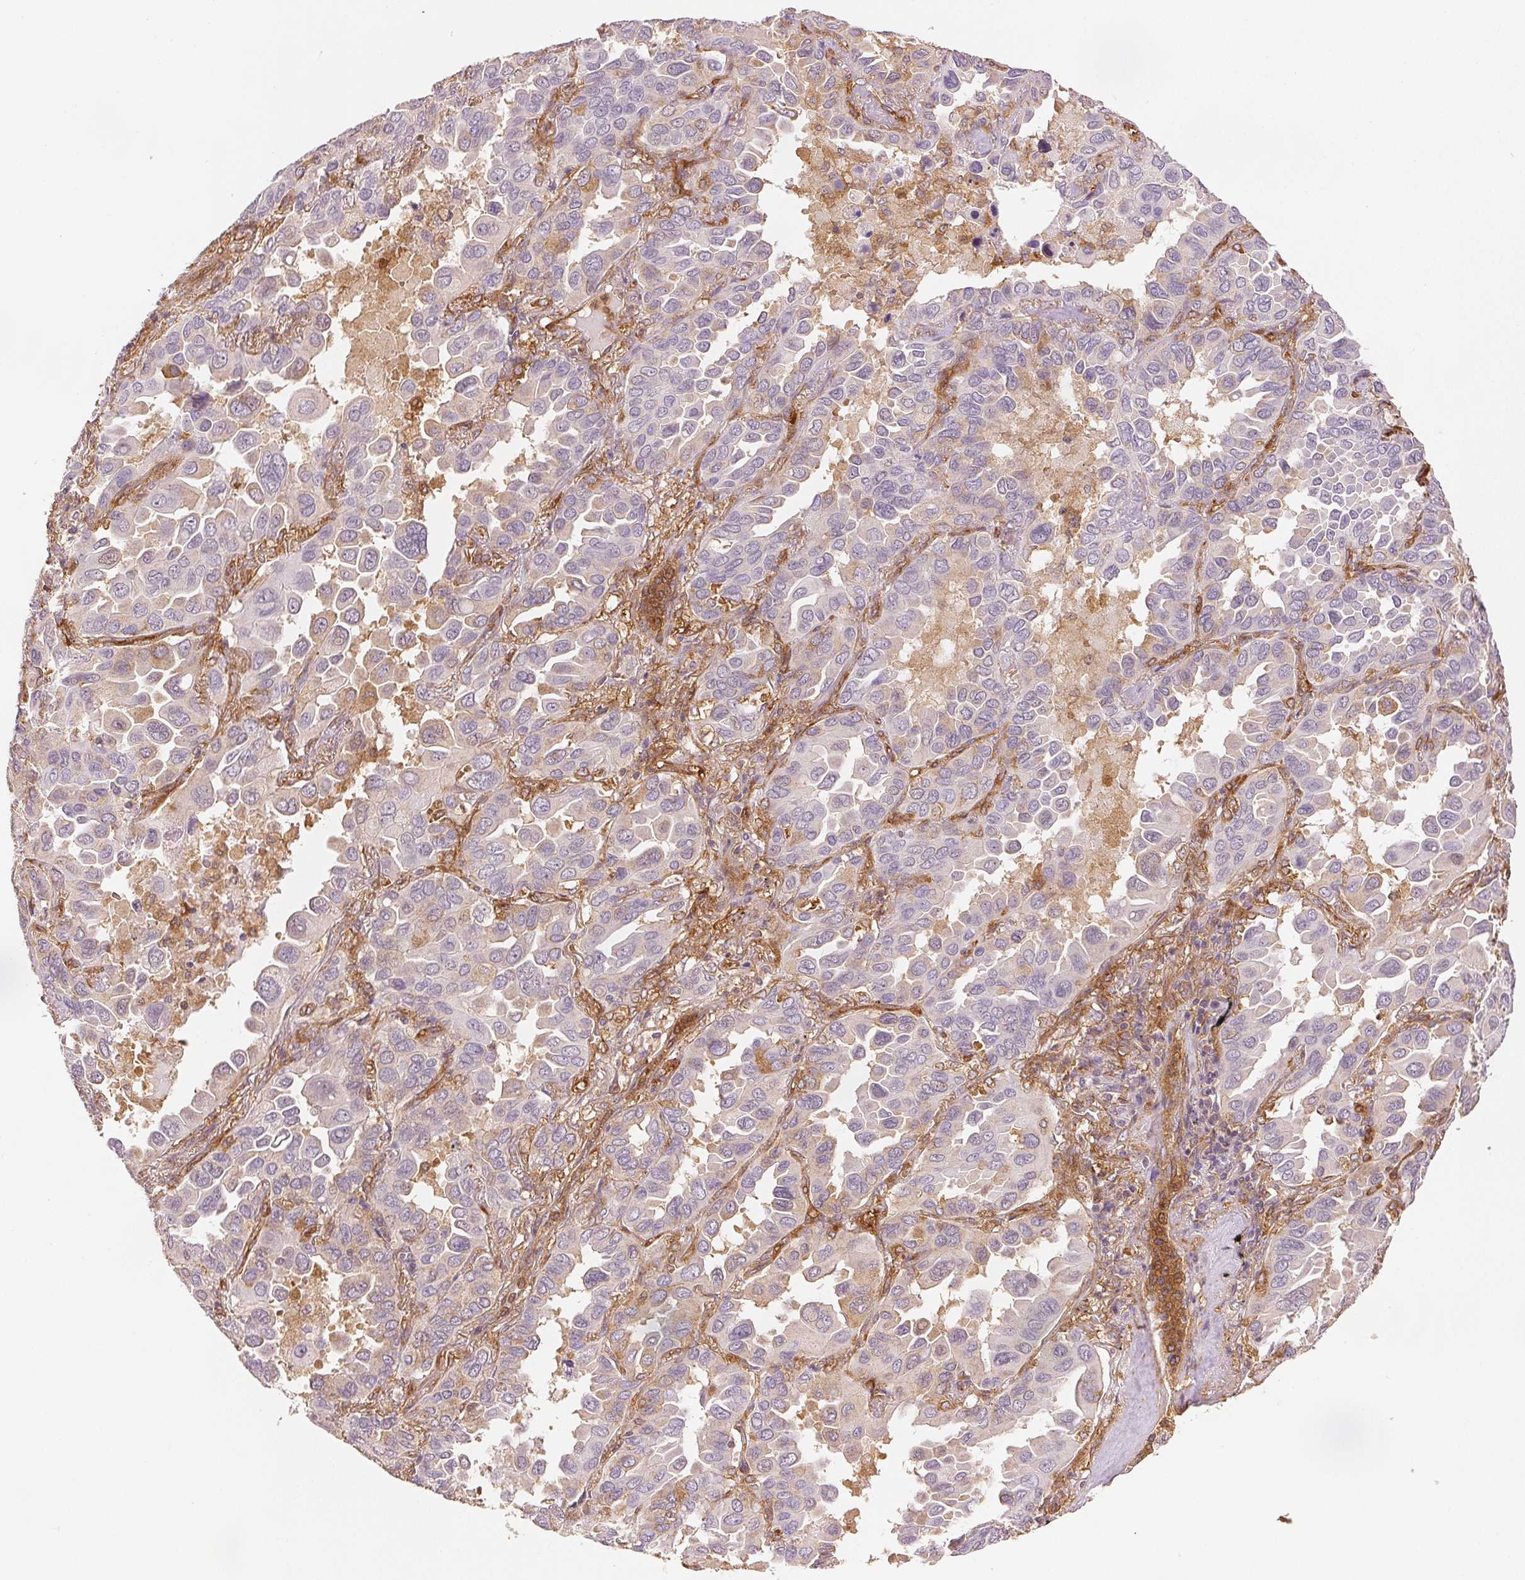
{"staining": {"intensity": "weak", "quantity": "<25%", "location": "cytoplasmic/membranous"}, "tissue": "lung cancer", "cell_type": "Tumor cells", "image_type": "cancer", "snomed": [{"axis": "morphology", "description": "Adenocarcinoma, NOS"}, {"axis": "topography", "description": "Lung"}], "caption": "The micrograph exhibits no staining of tumor cells in lung cancer (adenocarcinoma).", "gene": "DIAPH2", "patient": {"sex": "male", "age": 64}}